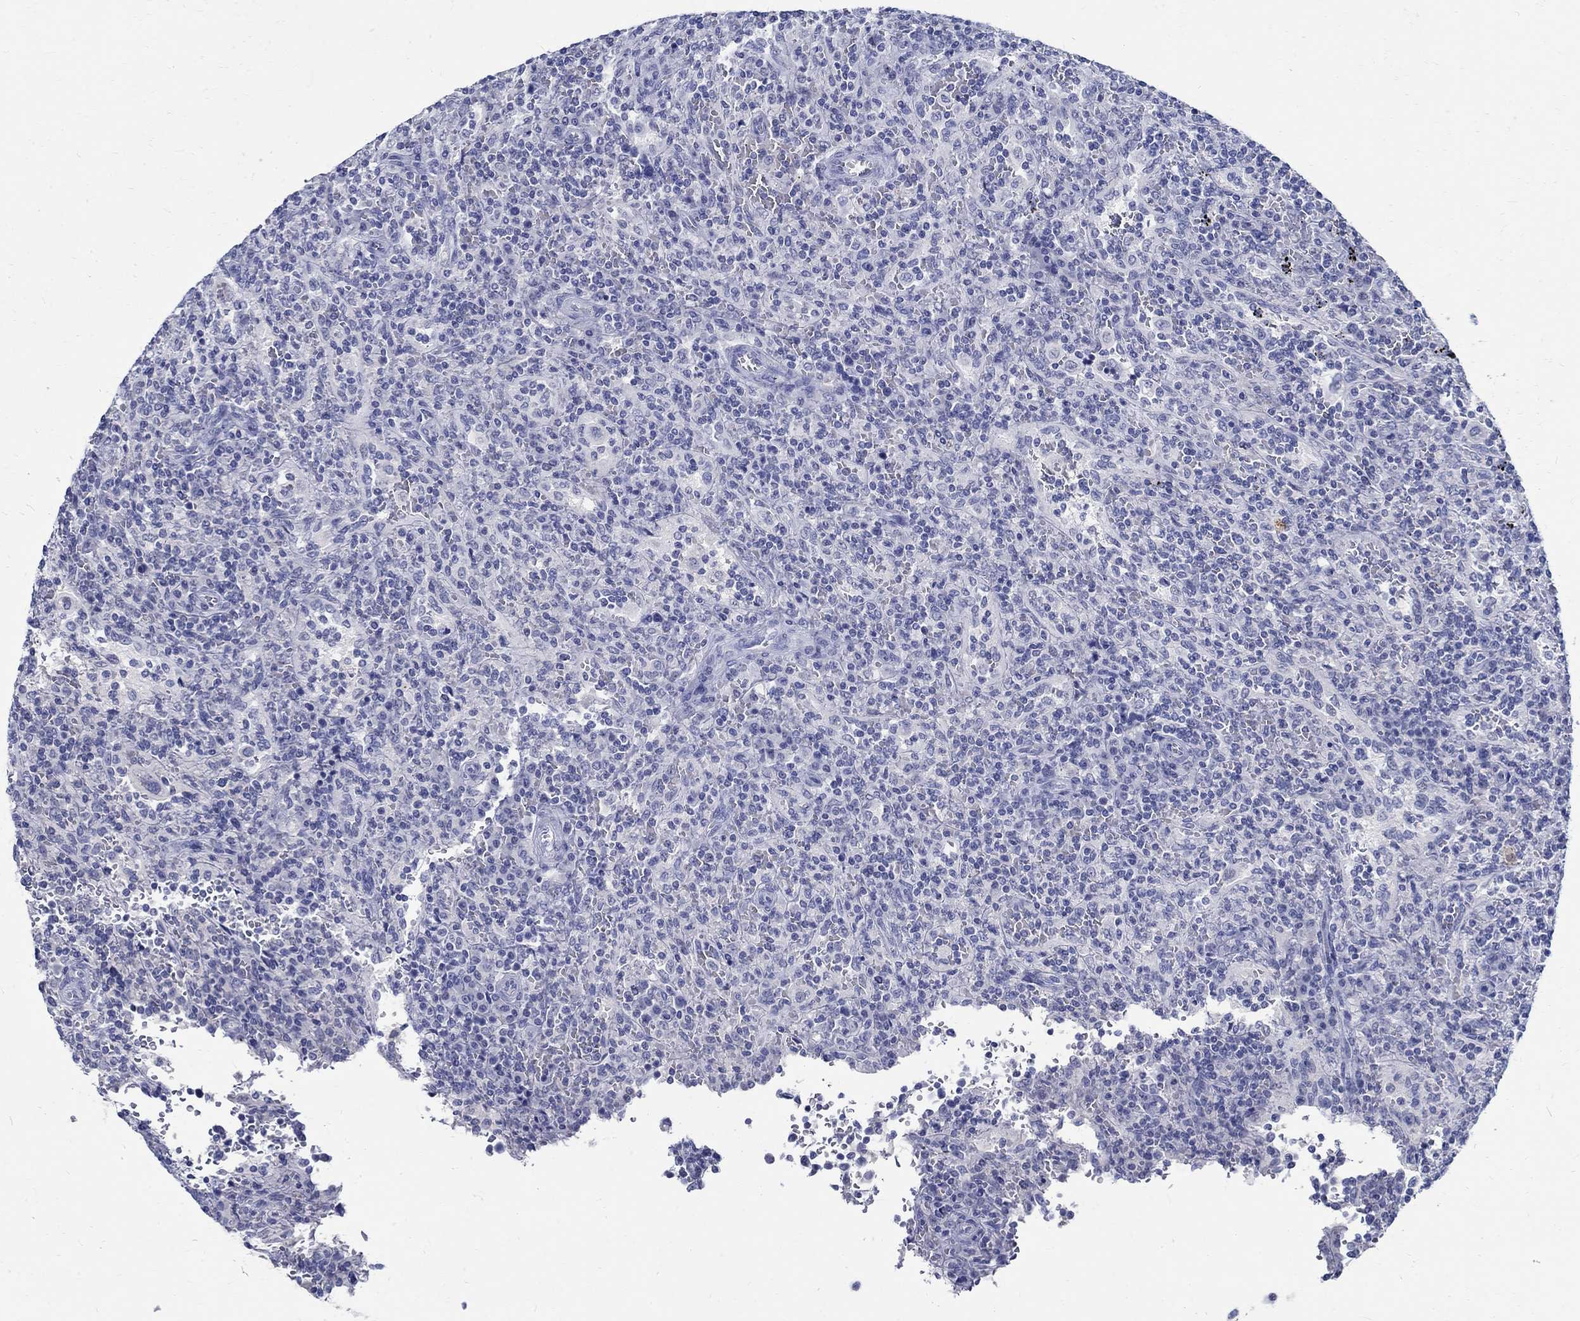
{"staining": {"intensity": "negative", "quantity": "none", "location": "none"}, "tissue": "lymphoma", "cell_type": "Tumor cells", "image_type": "cancer", "snomed": [{"axis": "morphology", "description": "Malignant lymphoma, non-Hodgkin's type, Low grade"}, {"axis": "topography", "description": "Spleen"}], "caption": "The micrograph demonstrates no significant expression in tumor cells of malignant lymphoma, non-Hodgkin's type (low-grade).", "gene": "BSPRY", "patient": {"sex": "male", "age": 62}}